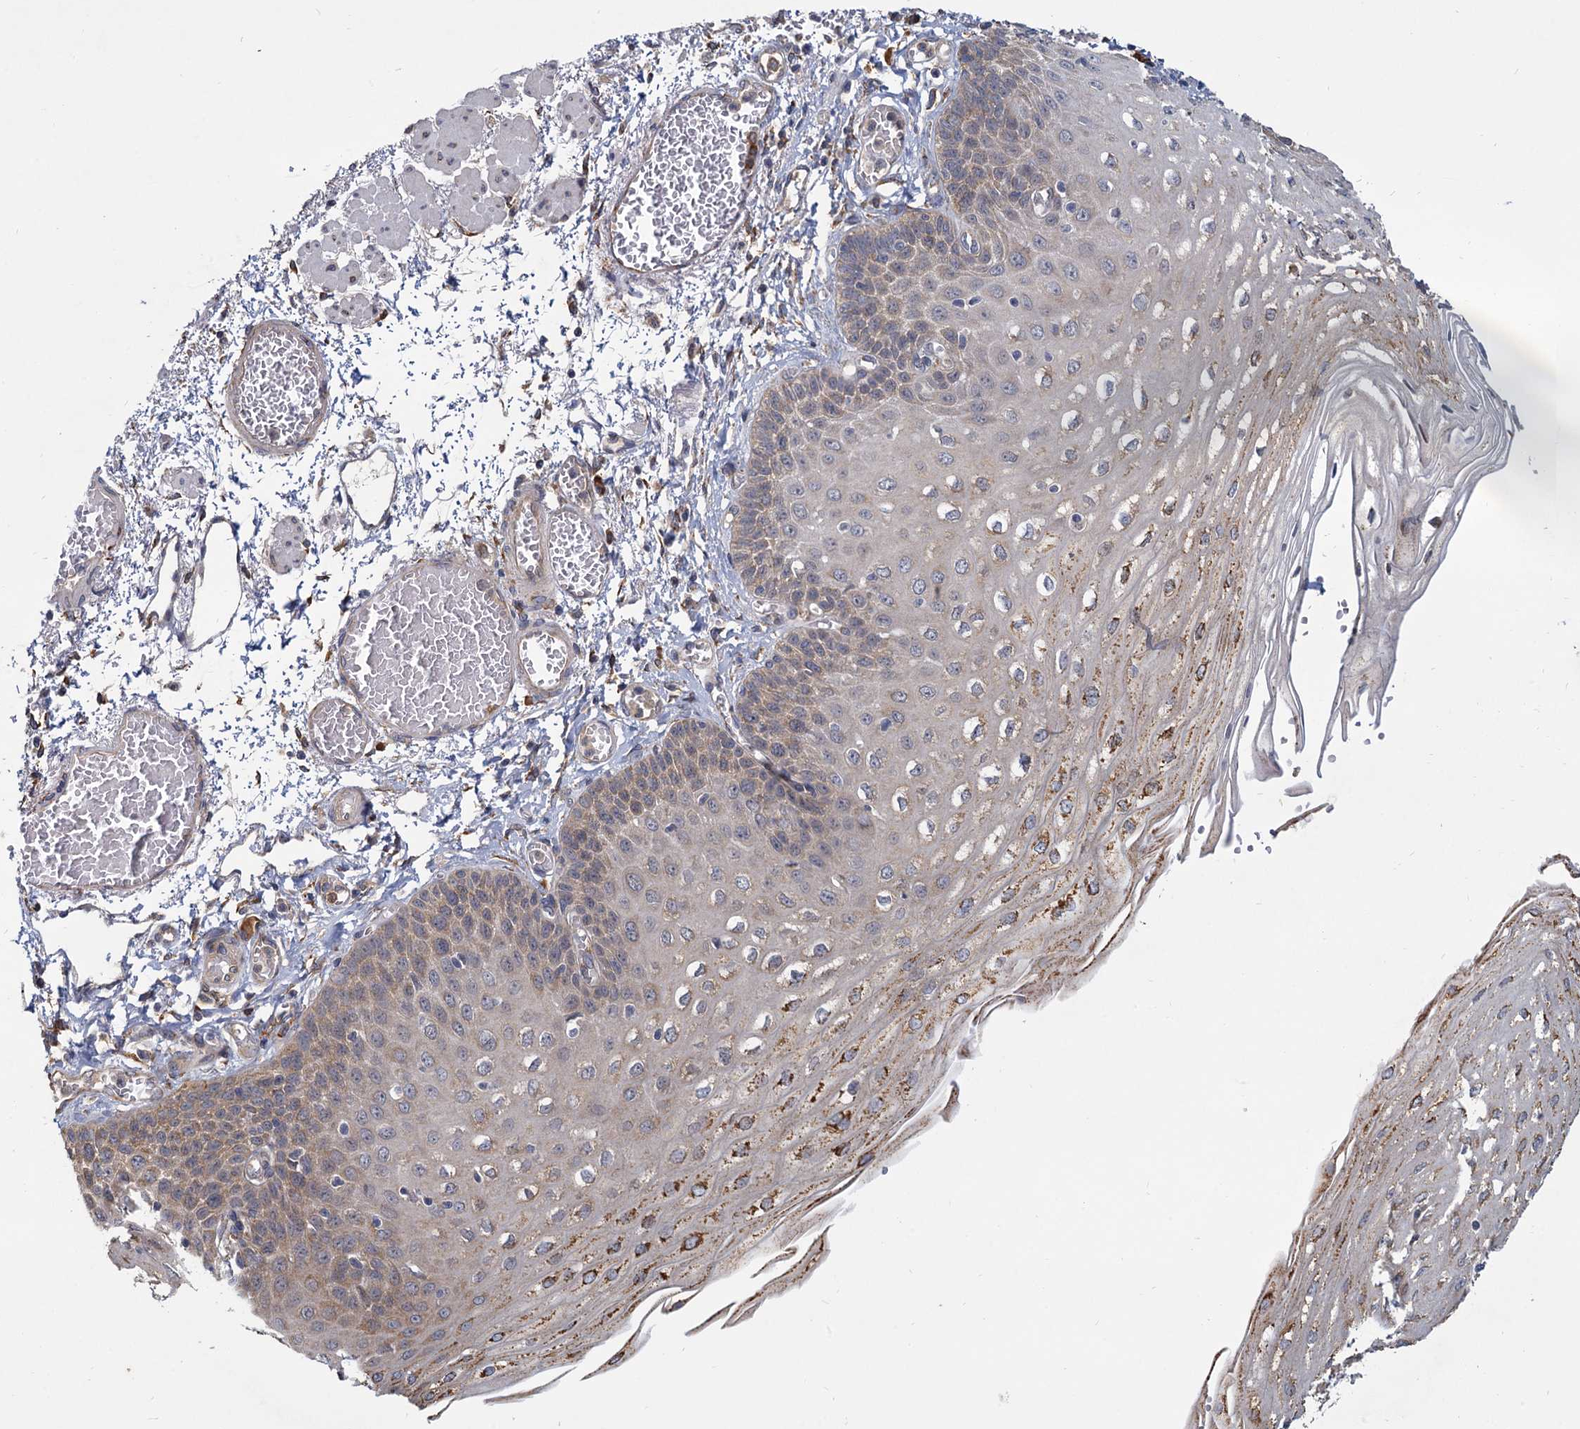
{"staining": {"intensity": "moderate", "quantity": "<25%", "location": "cytoplasmic/membranous"}, "tissue": "esophagus", "cell_type": "Squamous epithelial cells", "image_type": "normal", "snomed": [{"axis": "morphology", "description": "Normal tissue, NOS"}, {"axis": "topography", "description": "Esophagus"}], "caption": "The photomicrograph shows immunohistochemical staining of benign esophagus. There is moderate cytoplasmic/membranous staining is appreciated in approximately <25% of squamous epithelial cells. (Brightfield microscopy of DAB IHC at high magnification).", "gene": "LRRC51", "patient": {"sex": "male", "age": 81}}